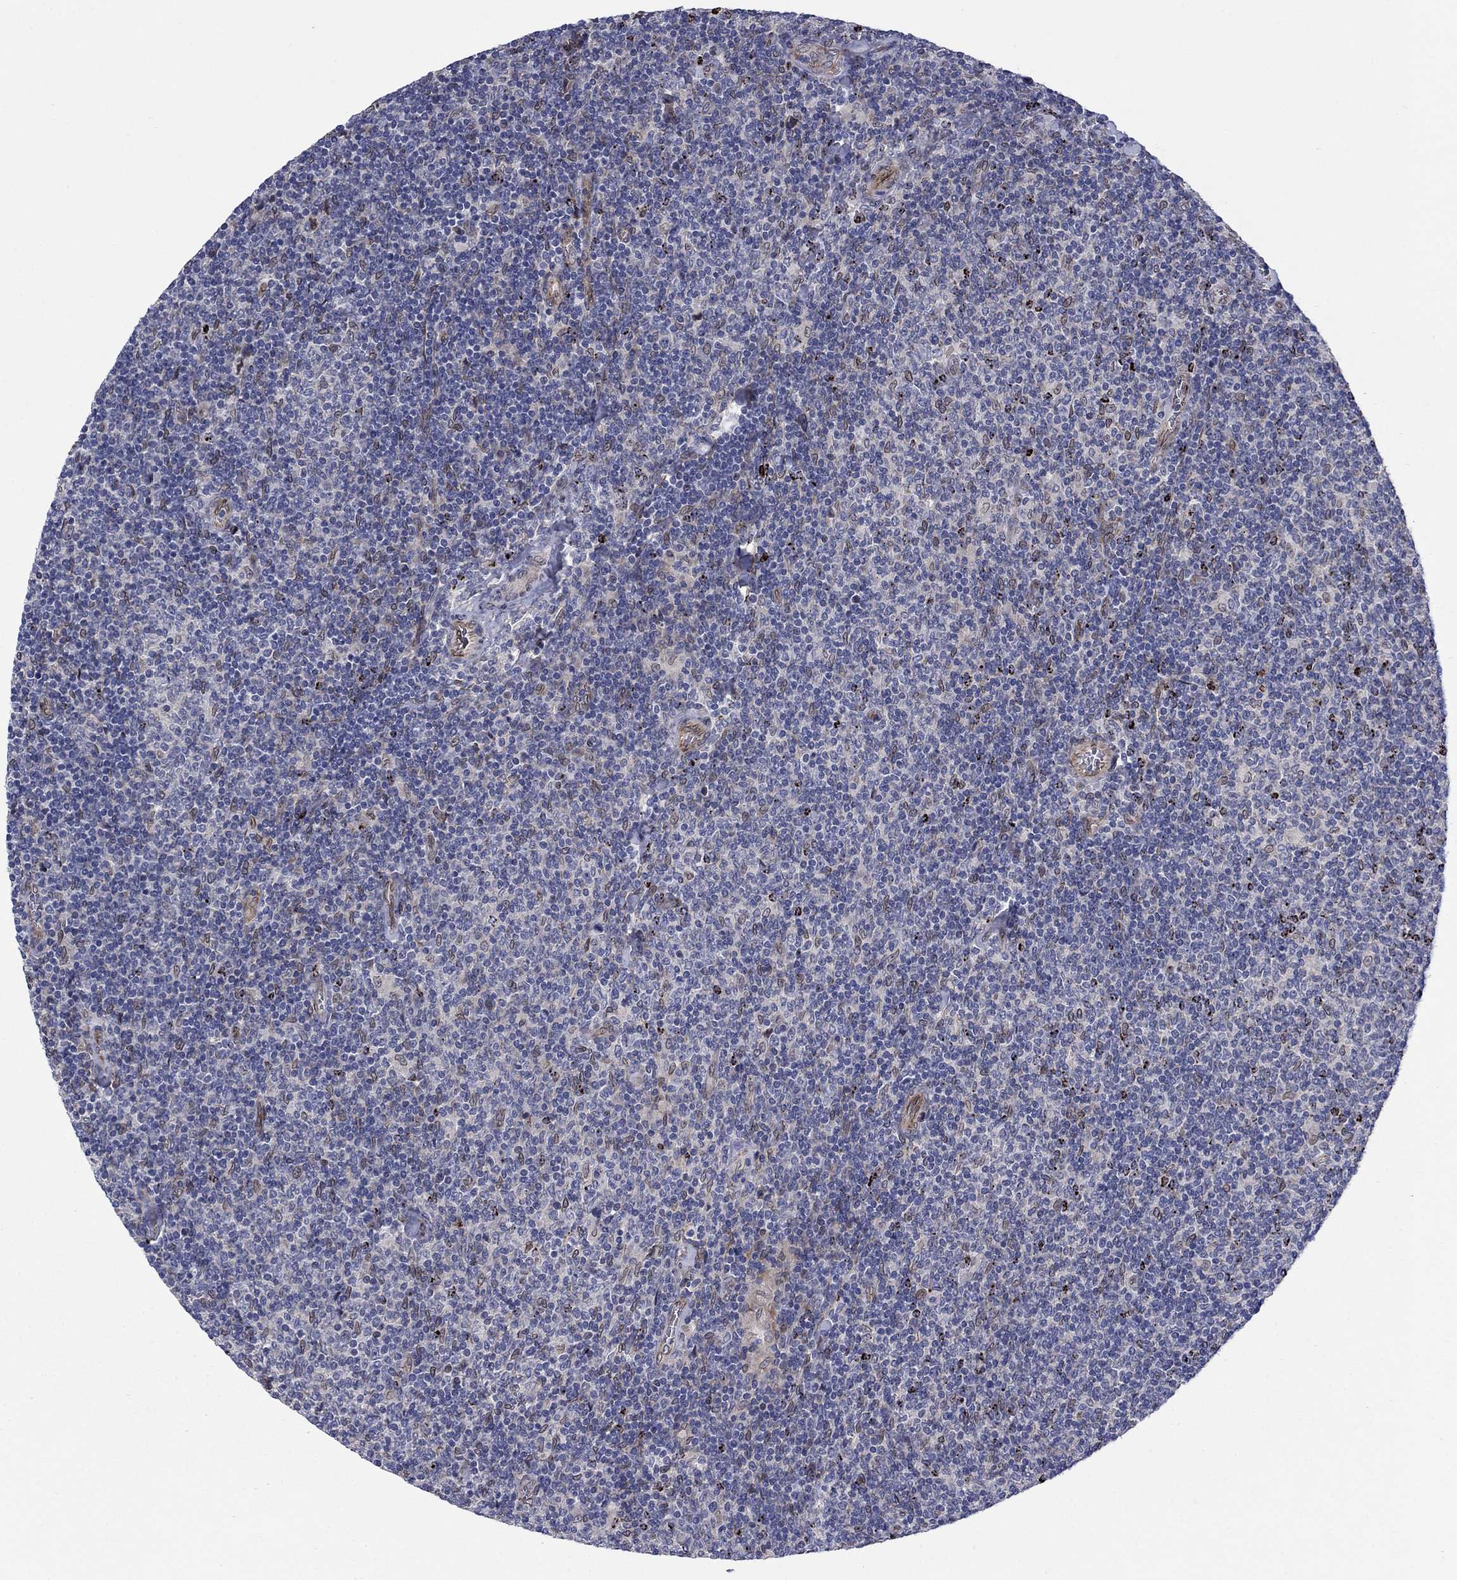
{"staining": {"intensity": "negative", "quantity": "none", "location": "none"}, "tissue": "lymphoma", "cell_type": "Tumor cells", "image_type": "cancer", "snomed": [{"axis": "morphology", "description": "Malignant lymphoma, non-Hodgkin's type, Low grade"}, {"axis": "topography", "description": "Lymph node"}], "caption": "Immunohistochemical staining of lymphoma exhibits no significant staining in tumor cells.", "gene": "EMC9", "patient": {"sex": "male", "age": 52}}